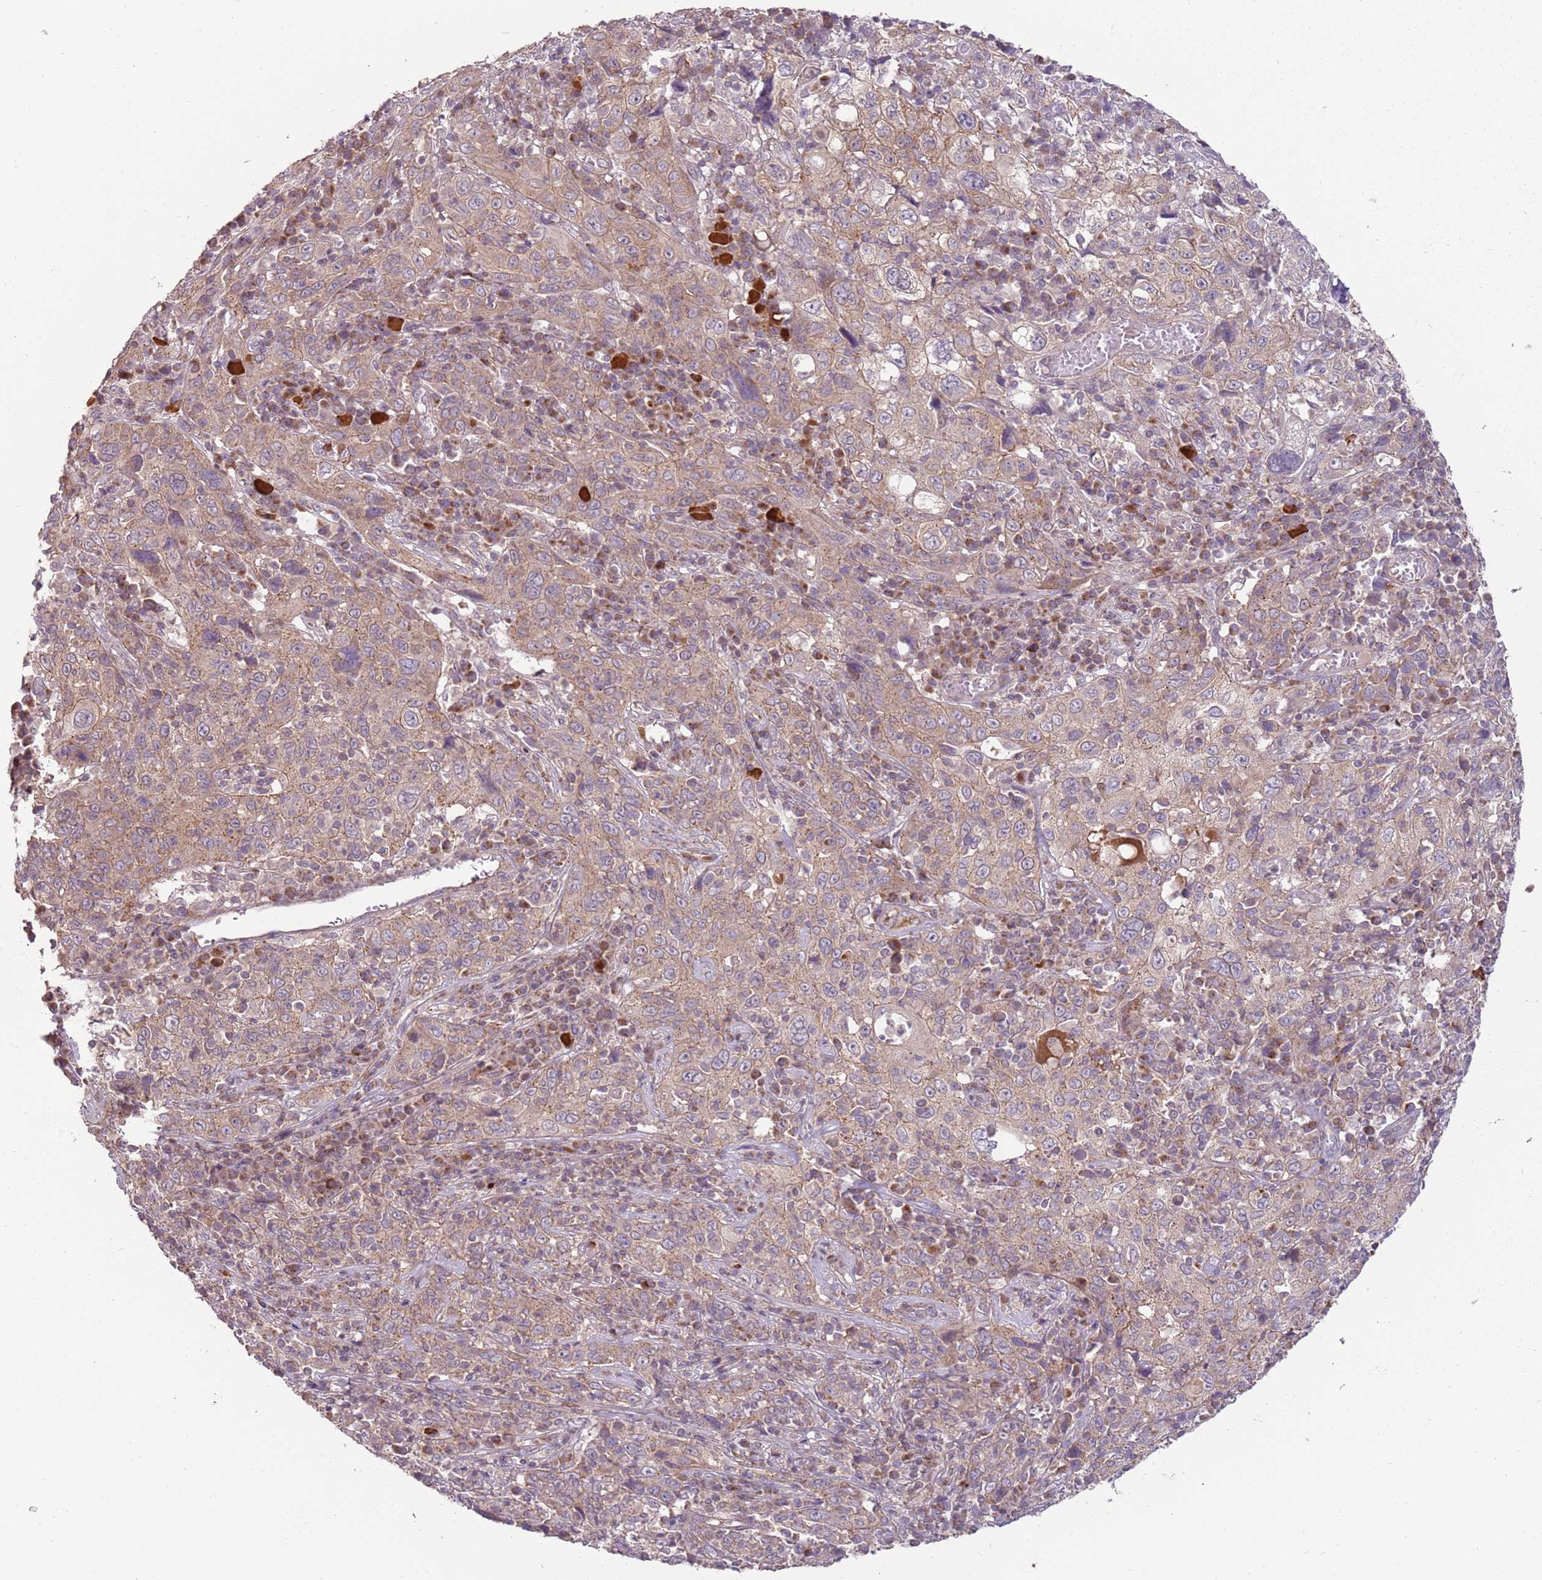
{"staining": {"intensity": "weak", "quantity": ">75%", "location": "cytoplasmic/membranous"}, "tissue": "cervical cancer", "cell_type": "Tumor cells", "image_type": "cancer", "snomed": [{"axis": "morphology", "description": "Squamous cell carcinoma, NOS"}, {"axis": "topography", "description": "Cervix"}], "caption": "Squamous cell carcinoma (cervical) was stained to show a protein in brown. There is low levels of weak cytoplasmic/membranous staining in approximately >75% of tumor cells. (IHC, brightfield microscopy, high magnification).", "gene": "SPATA31D1", "patient": {"sex": "female", "age": 46}}